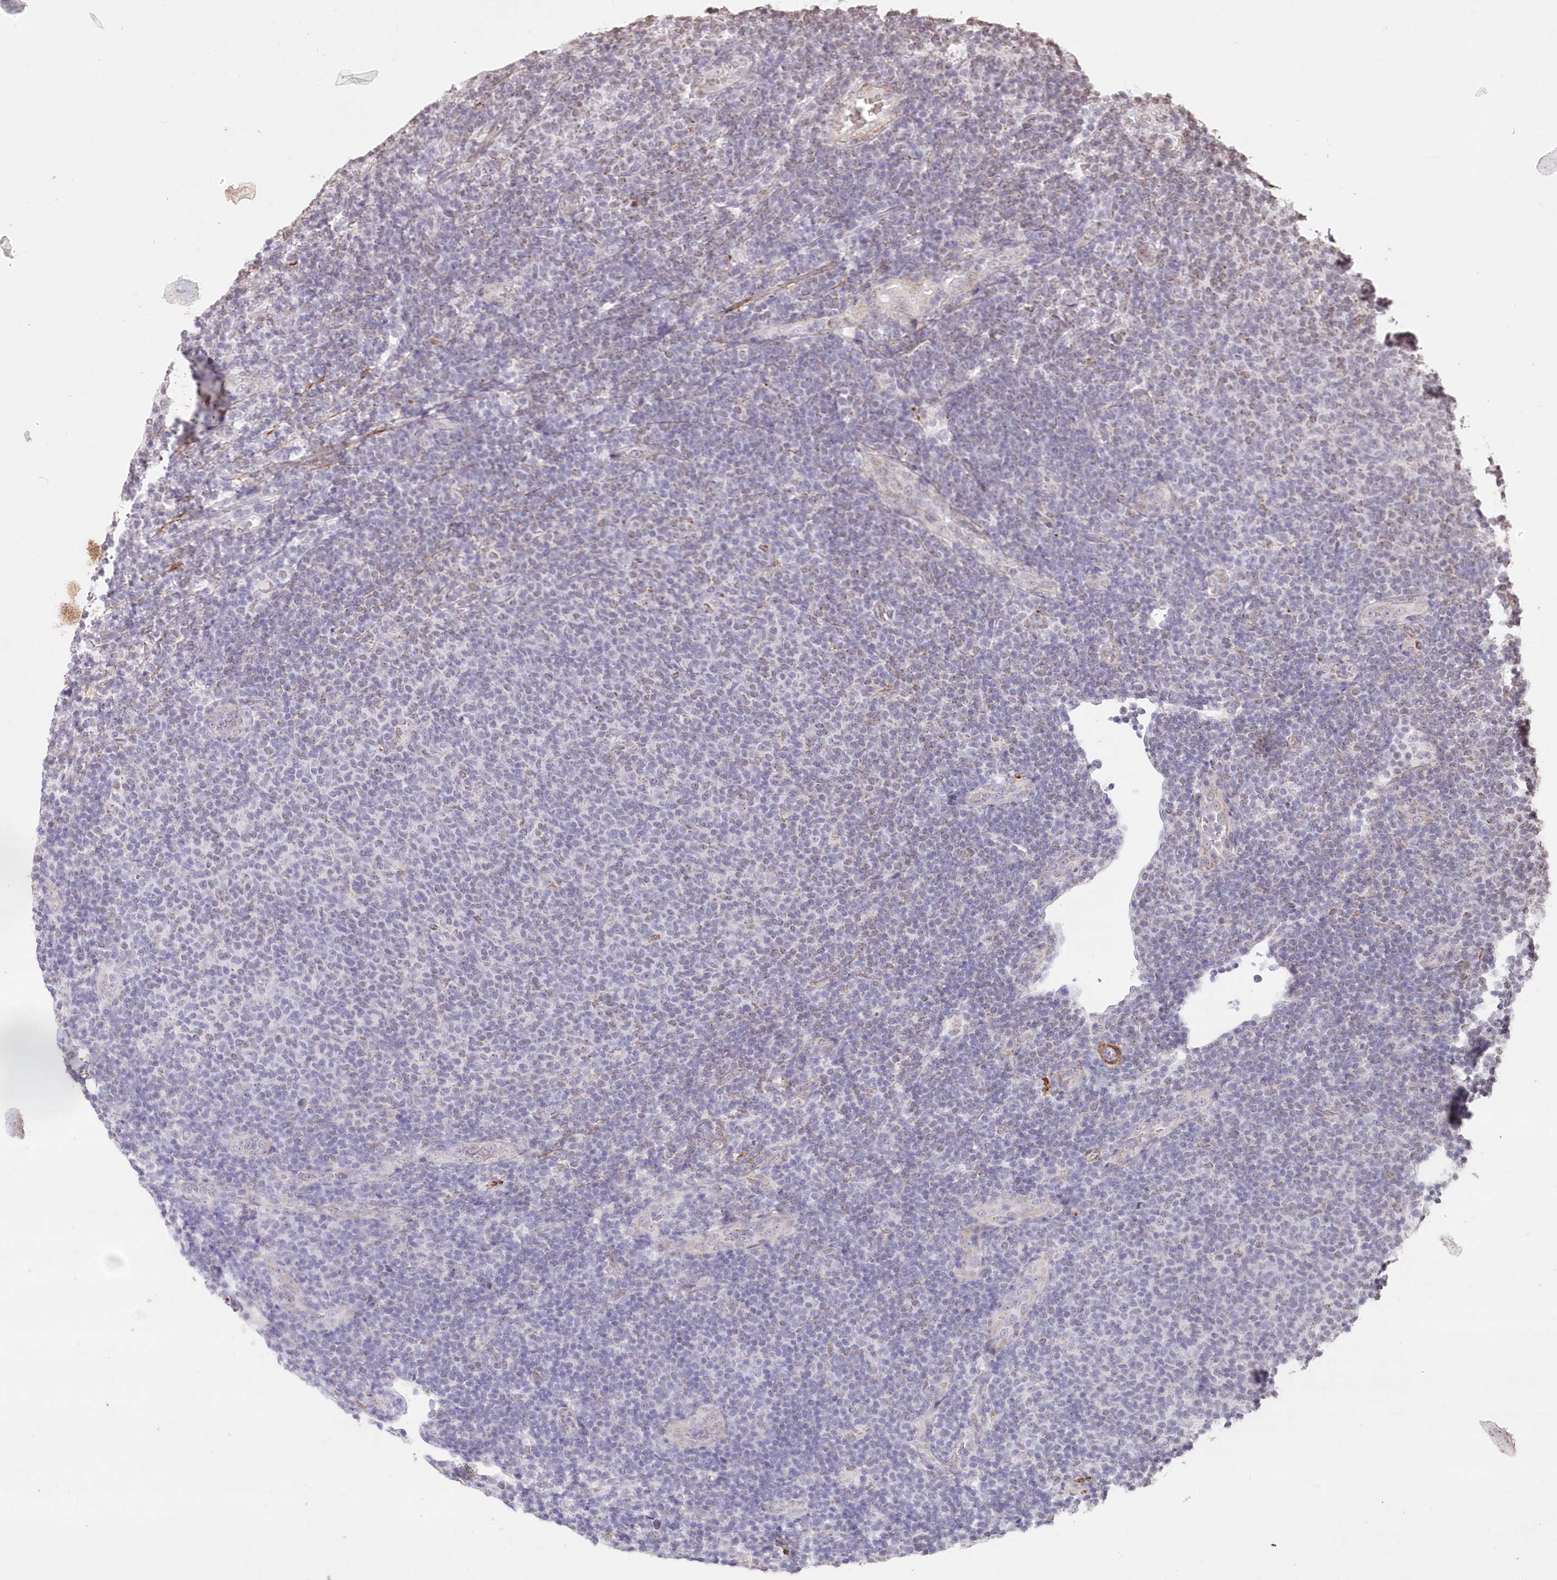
{"staining": {"intensity": "negative", "quantity": "none", "location": "none"}, "tissue": "lymphoma", "cell_type": "Tumor cells", "image_type": "cancer", "snomed": [{"axis": "morphology", "description": "Malignant lymphoma, non-Hodgkin's type, Low grade"}, {"axis": "topography", "description": "Lymph node"}], "caption": "IHC image of neoplastic tissue: human low-grade malignant lymphoma, non-Hodgkin's type stained with DAB (3,3'-diaminobenzidine) shows no significant protein staining in tumor cells. Nuclei are stained in blue.", "gene": "RBM27", "patient": {"sex": "male", "age": 66}}